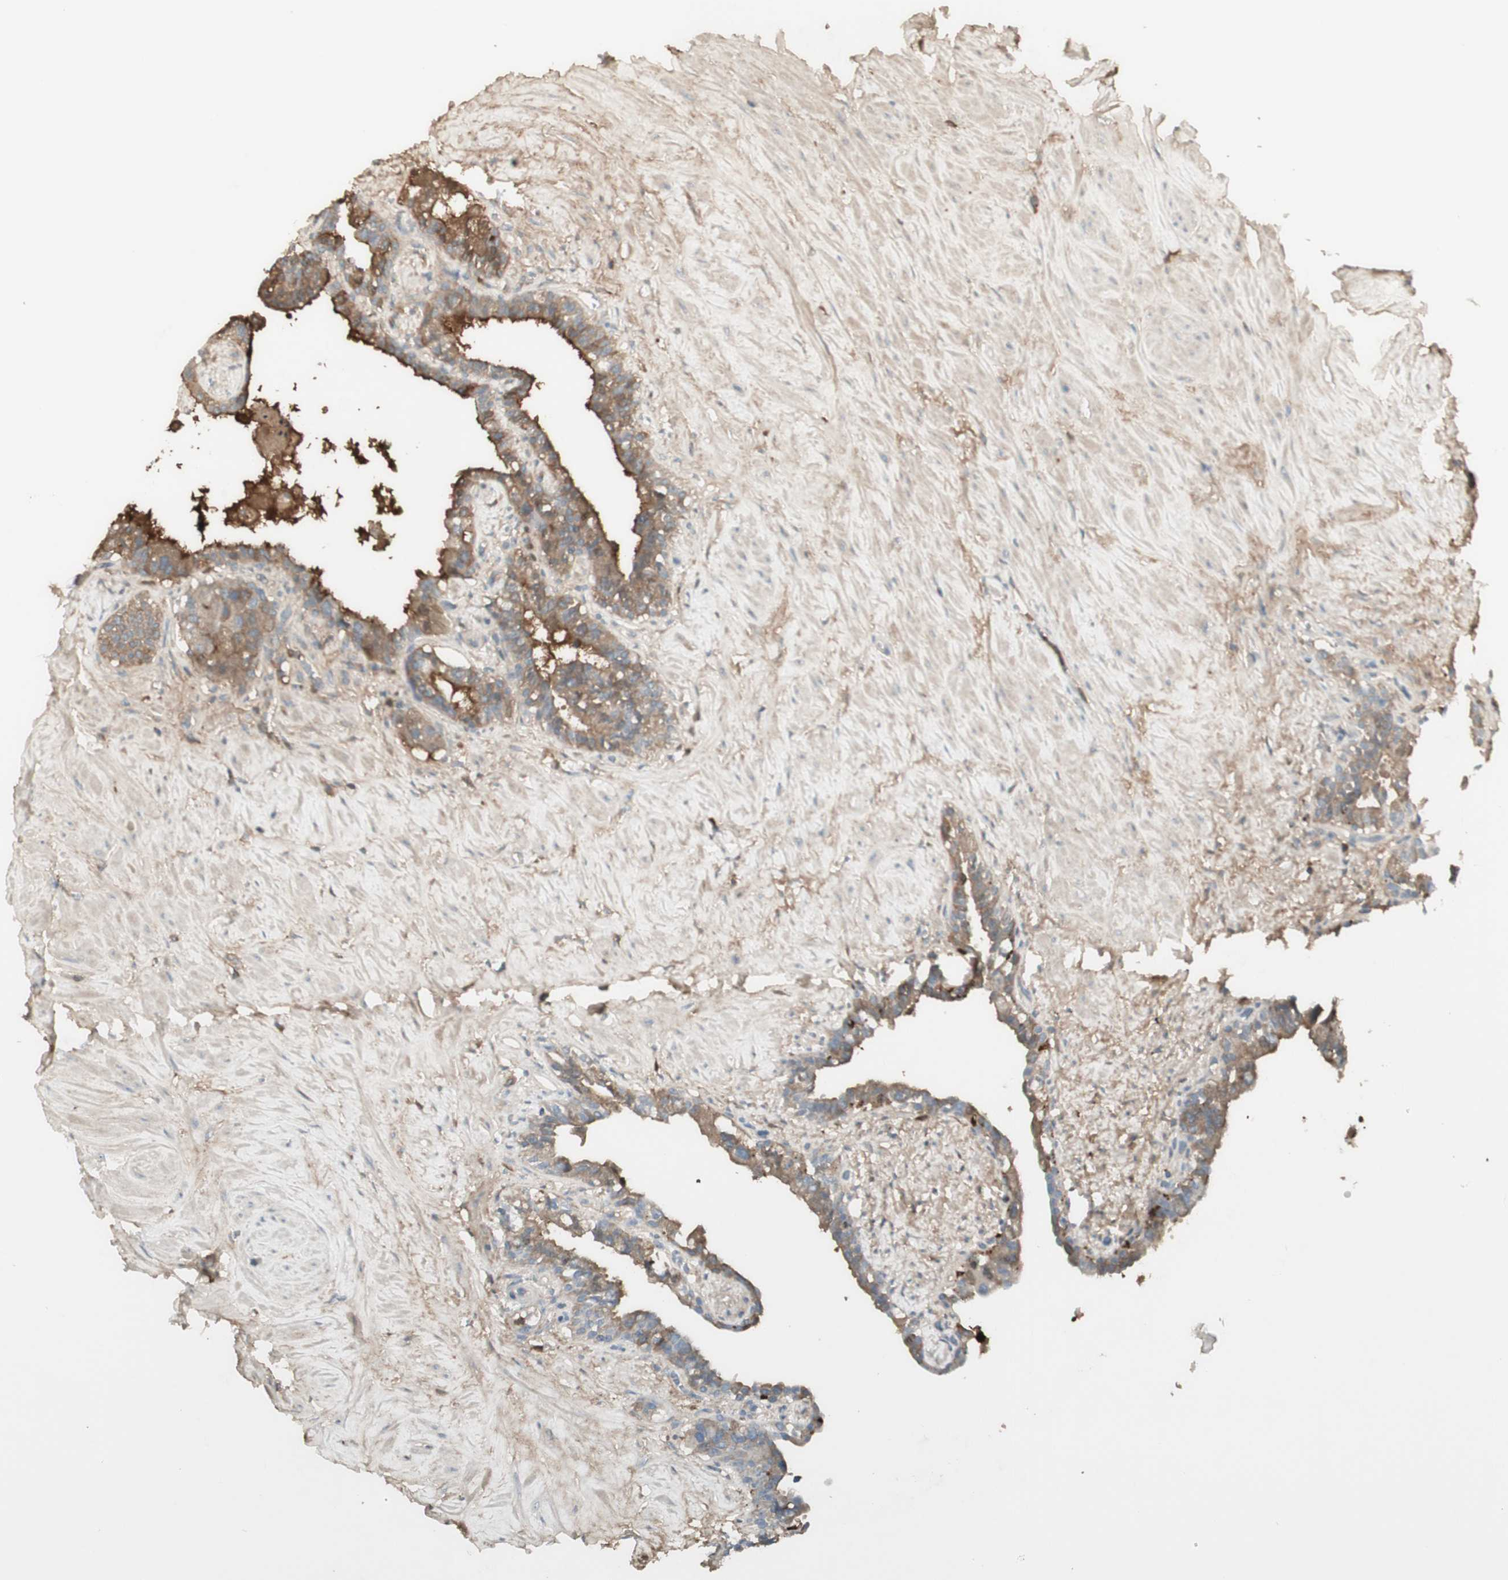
{"staining": {"intensity": "moderate", "quantity": "<25%", "location": "cytoplasmic/membranous"}, "tissue": "seminal vesicle", "cell_type": "Glandular cells", "image_type": "normal", "snomed": [{"axis": "morphology", "description": "Normal tissue, NOS"}, {"axis": "topography", "description": "Seminal veicle"}], "caption": "The image reveals staining of benign seminal vesicle, revealing moderate cytoplasmic/membranous protein staining (brown color) within glandular cells. The protein is stained brown, and the nuclei are stained in blue (DAB (3,3'-diaminobenzidine) IHC with brightfield microscopy, high magnification).", "gene": "IFNG", "patient": {"sex": "male", "age": 63}}